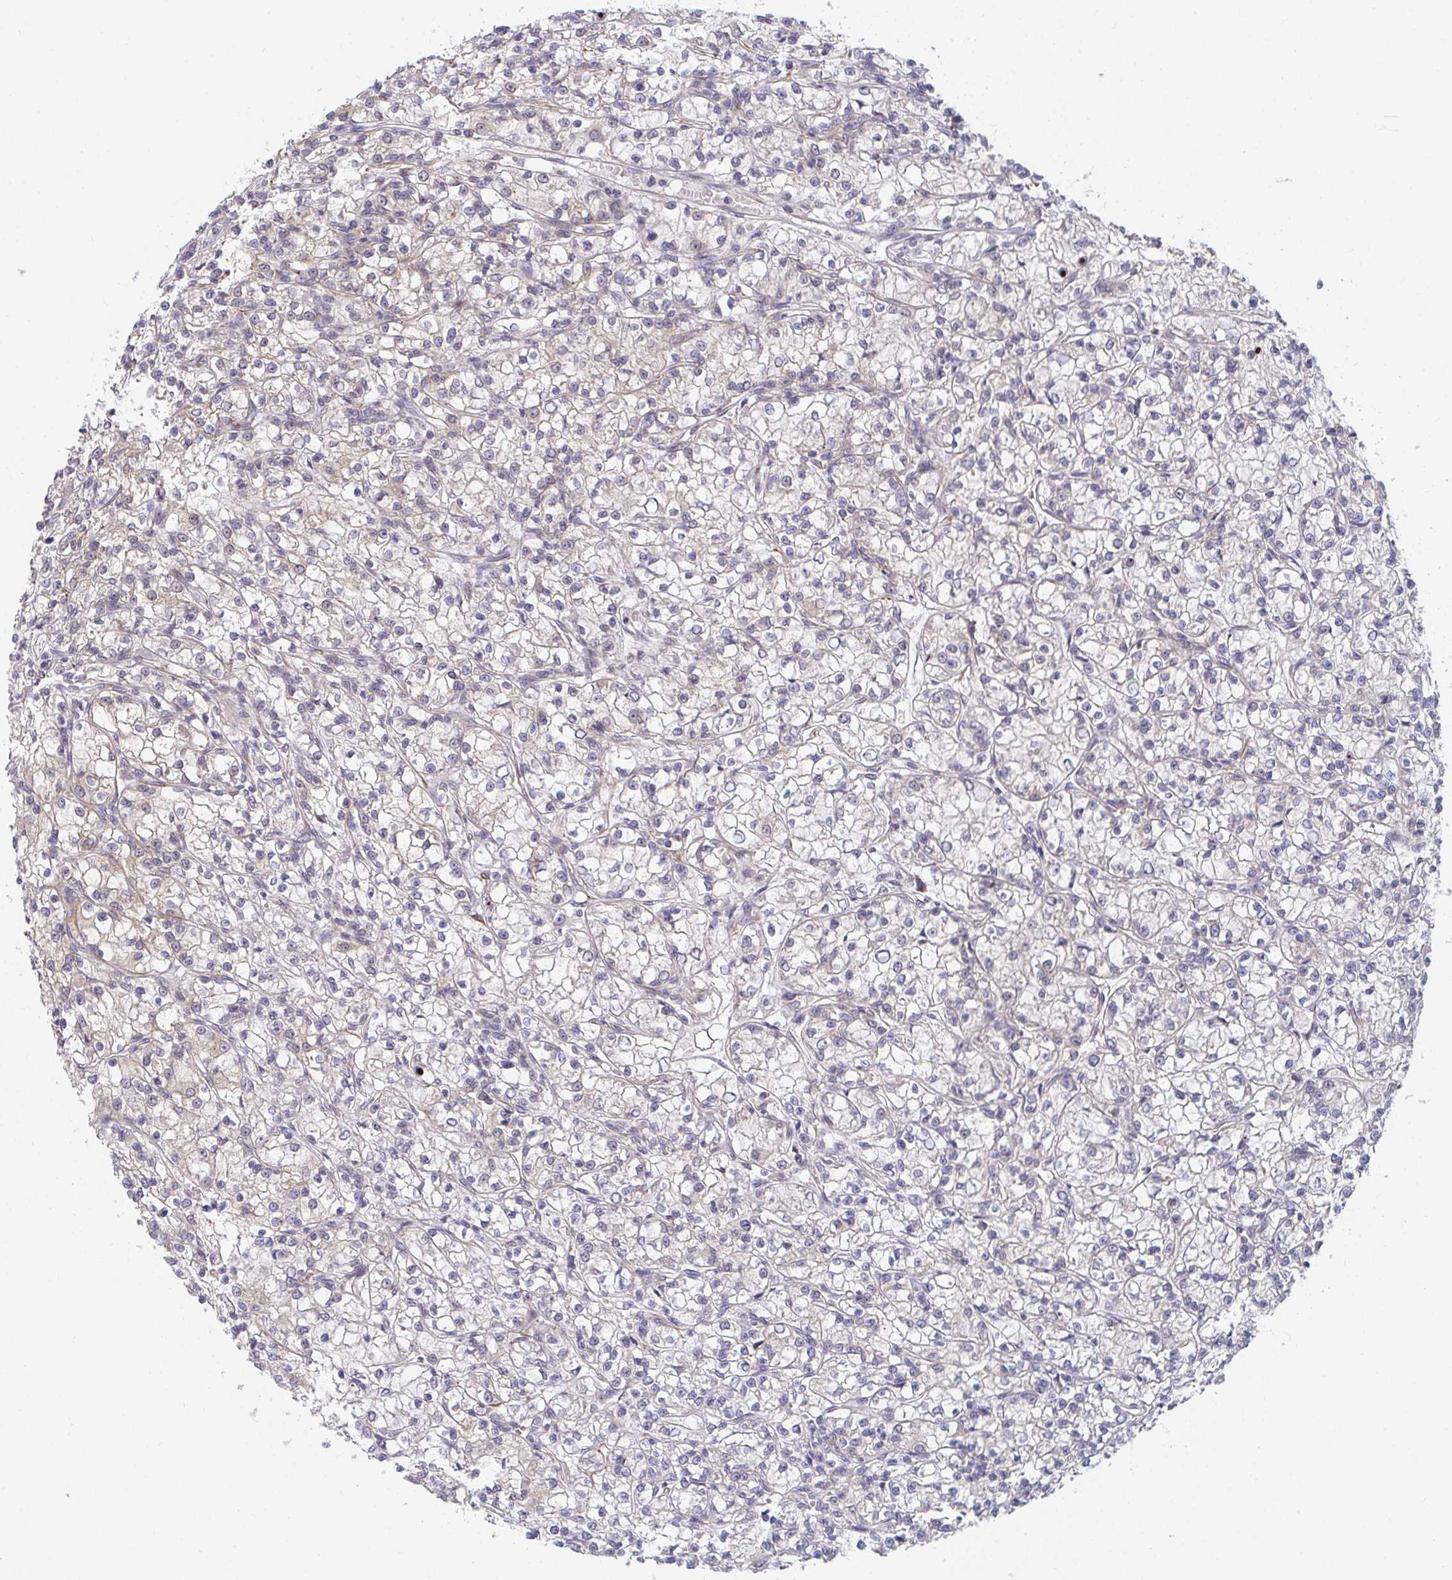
{"staining": {"intensity": "weak", "quantity": "<25%", "location": "cytoplasmic/membranous"}, "tissue": "renal cancer", "cell_type": "Tumor cells", "image_type": "cancer", "snomed": [{"axis": "morphology", "description": "Adenocarcinoma, NOS"}, {"axis": "topography", "description": "Kidney"}], "caption": "Photomicrograph shows no protein expression in tumor cells of renal cancer tissue. (DAB immunohistochemistry (IHC) visualized using brightfield microscopy, high magnification).", "gene": "EIF1AD", "patient": {"sex": "female", "age": 59}}